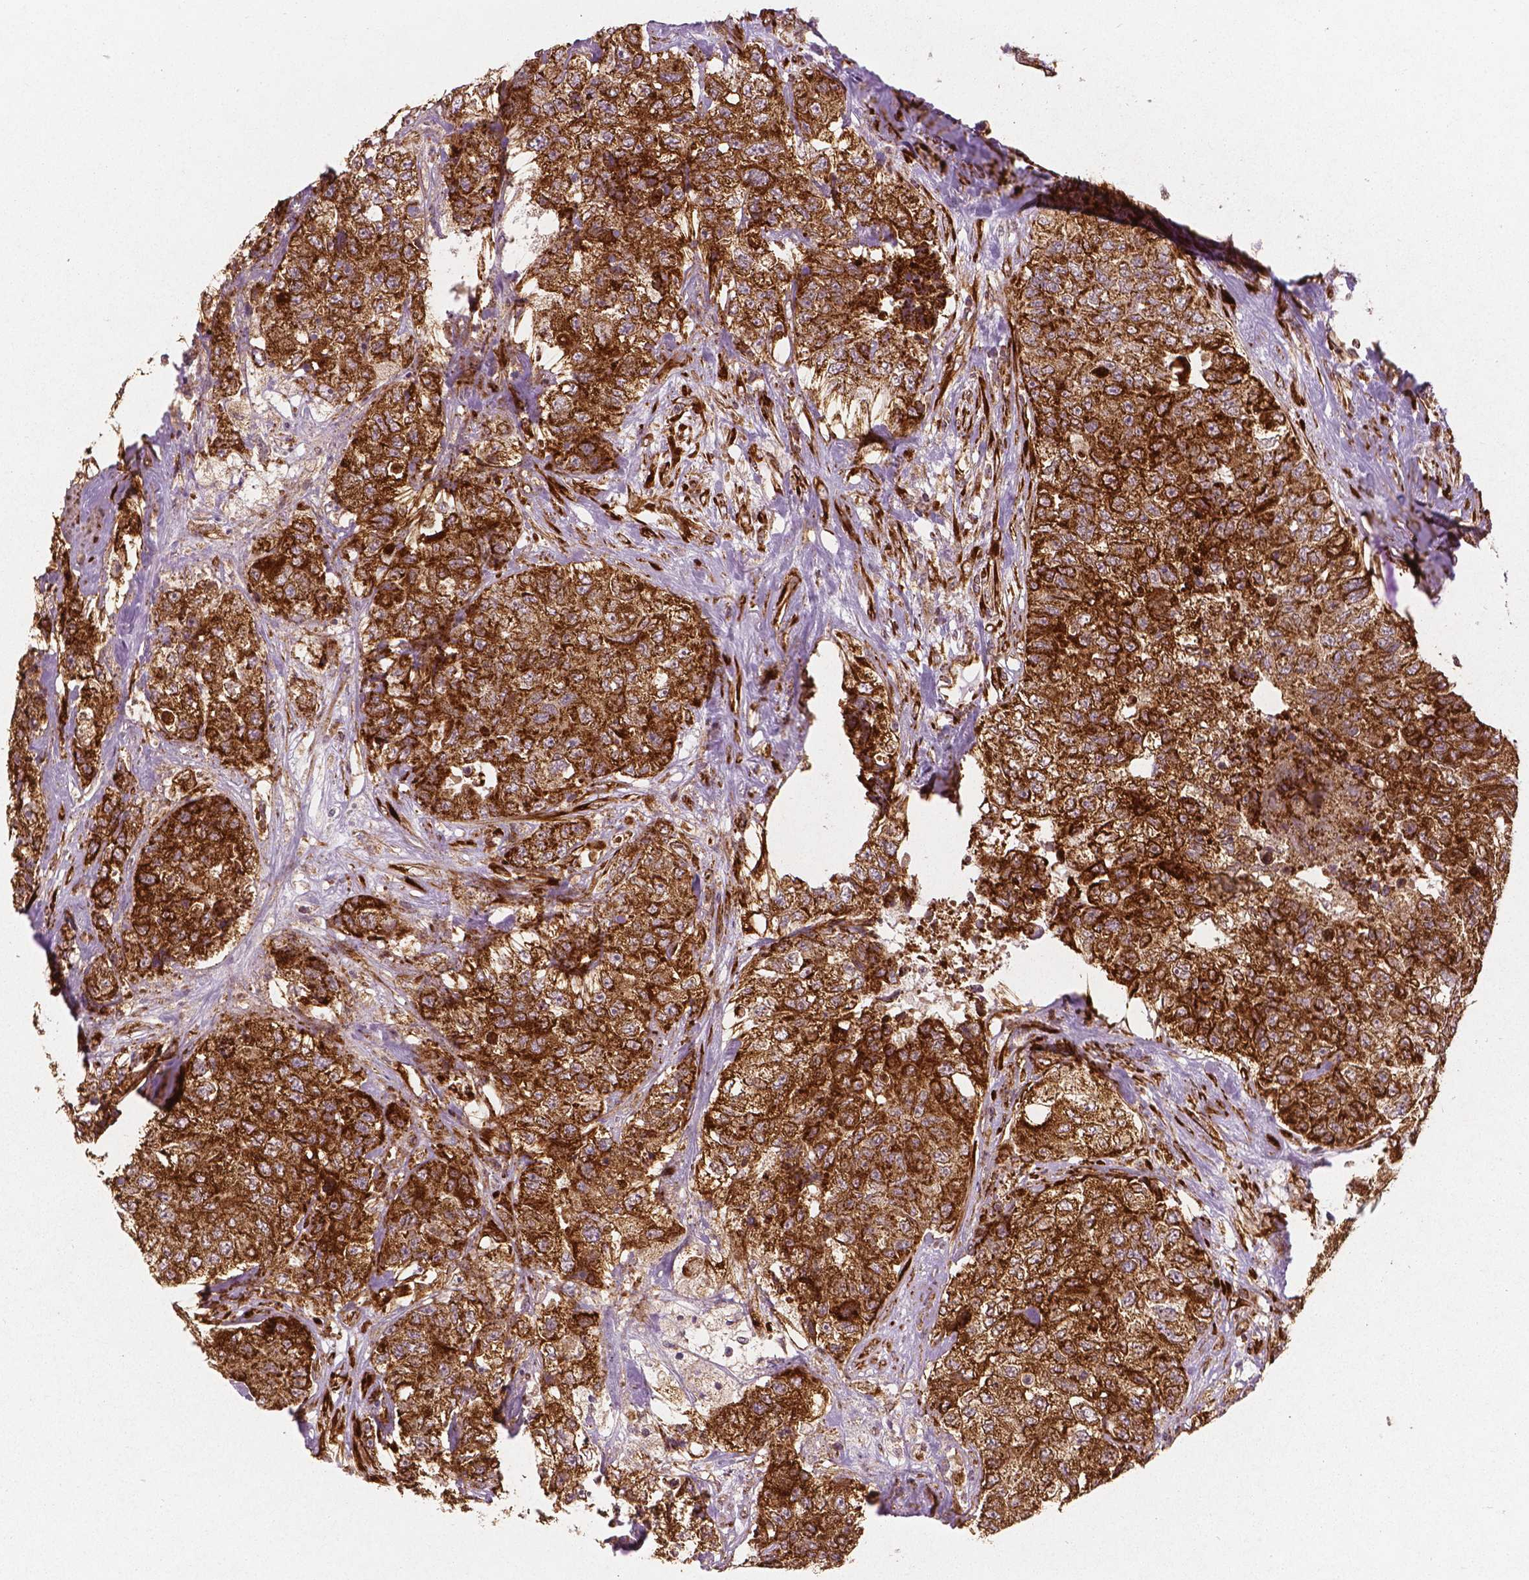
{"staining": {"intensity": "strong", "quantity": ">75%", "location": "cytoplasmic/membranous"}, "tissue": "urothelial cancer", "cell_type": "Tumor cells", "image_type": "cancer", "snomed": [{"axis": "morphology", "description": "Urothelial carcinoma, High grade"}, {"axis": "topography", "description": "Urinary bladder"}], "caption": "Urothelial cancer stained with IHC exhibits strong cytoplasmic/membranous positivity in approximately >75% of tumor cells.", "gene": "PGAM5", "patient": {"sex": "female", "age": 78}}